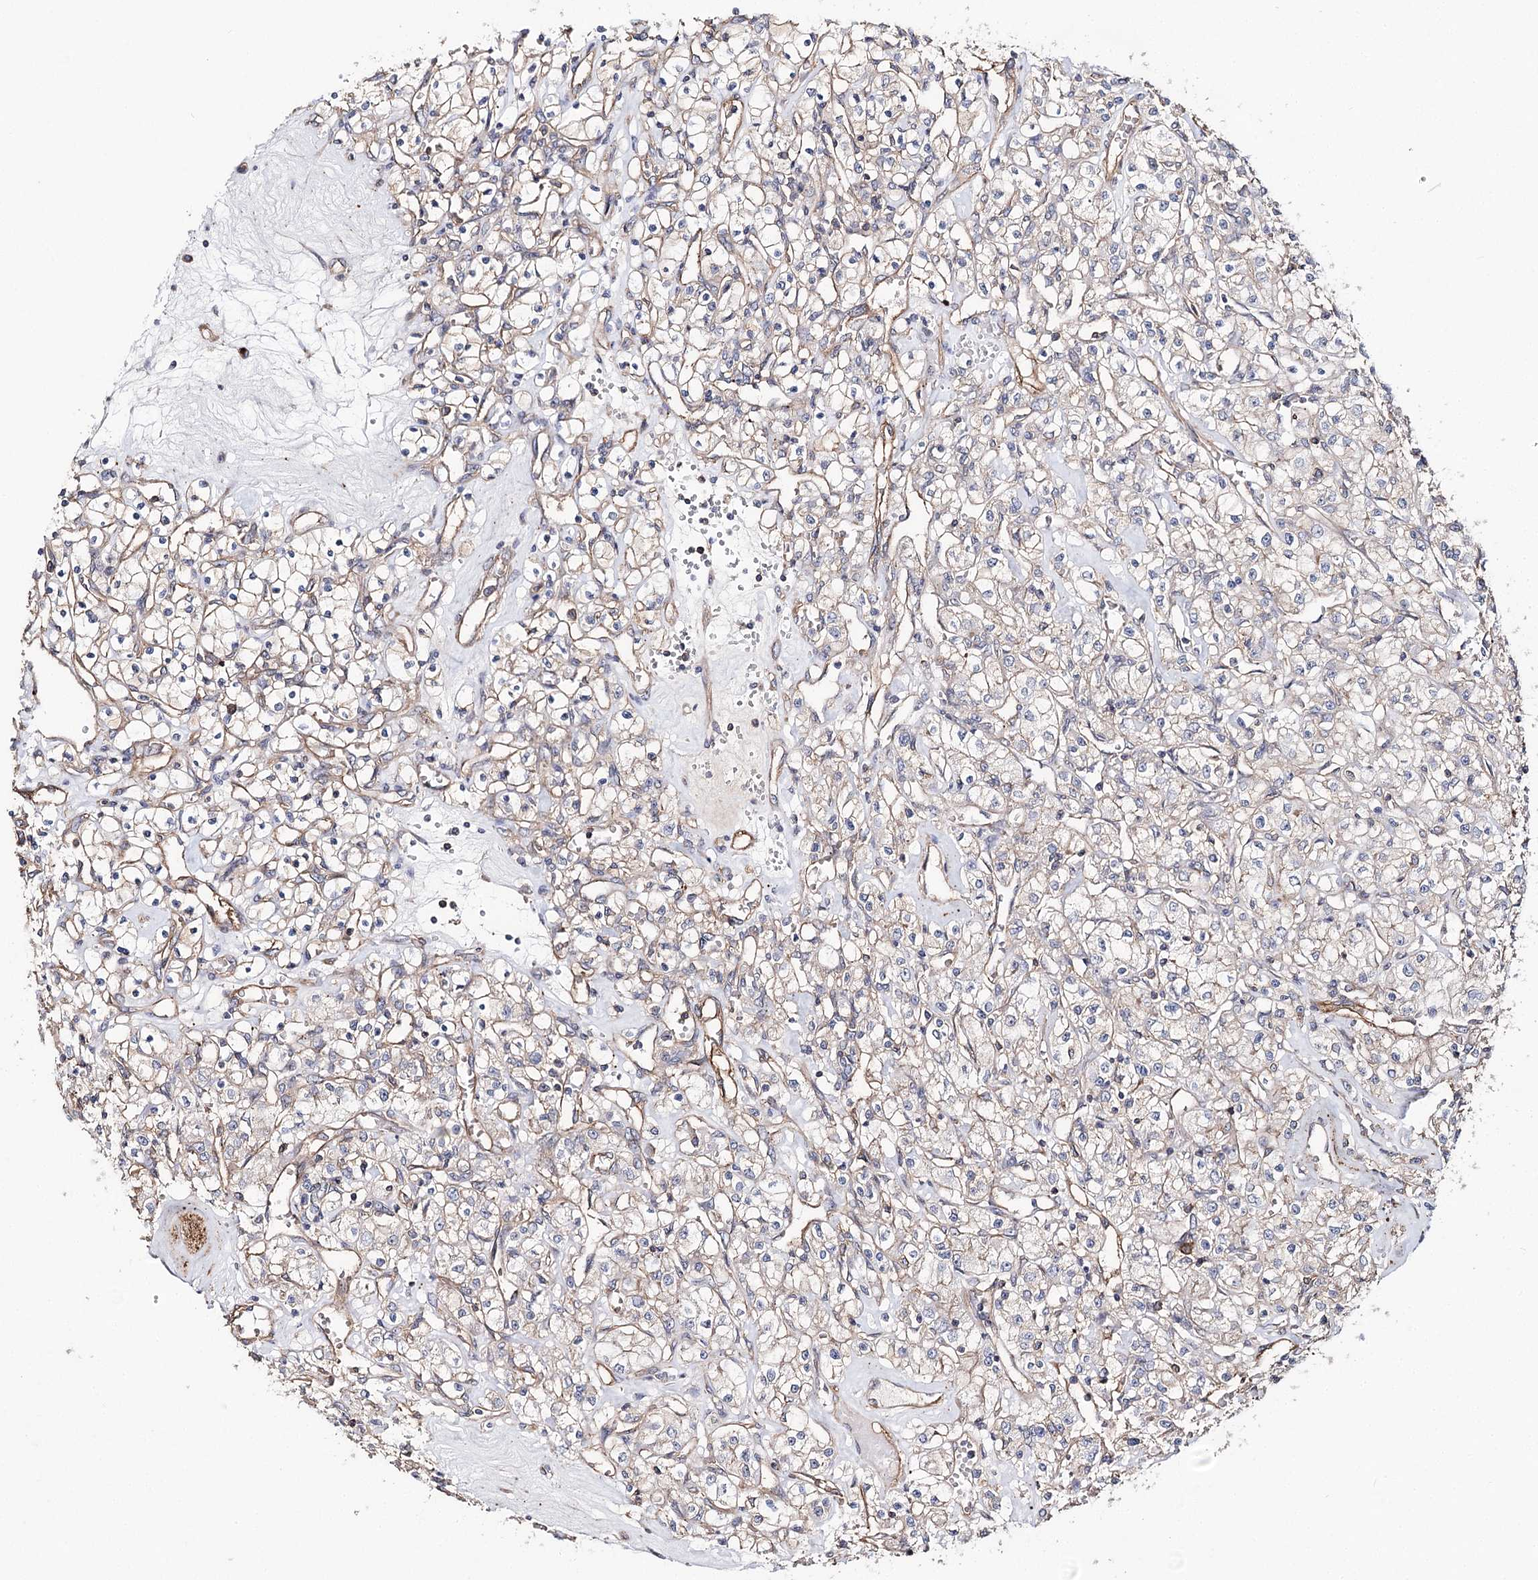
{"staining": {"intensity": "negative", "quantity": "none", "location": "none"}, "tissue": "renal cancer", "cell_type": "Tumor cells", "image_type": "cancer", "snomed": [{"axis": "morphology", "description": "Adenocarcinoma, NOS"}, {"axis": "topography", "description": "Kidney"}], "caption": "Image shows no significant protein staining in tumor cells of renal cancer.", "gene": "TMEM218", "patient": {"sex": "female", "age": 59}}